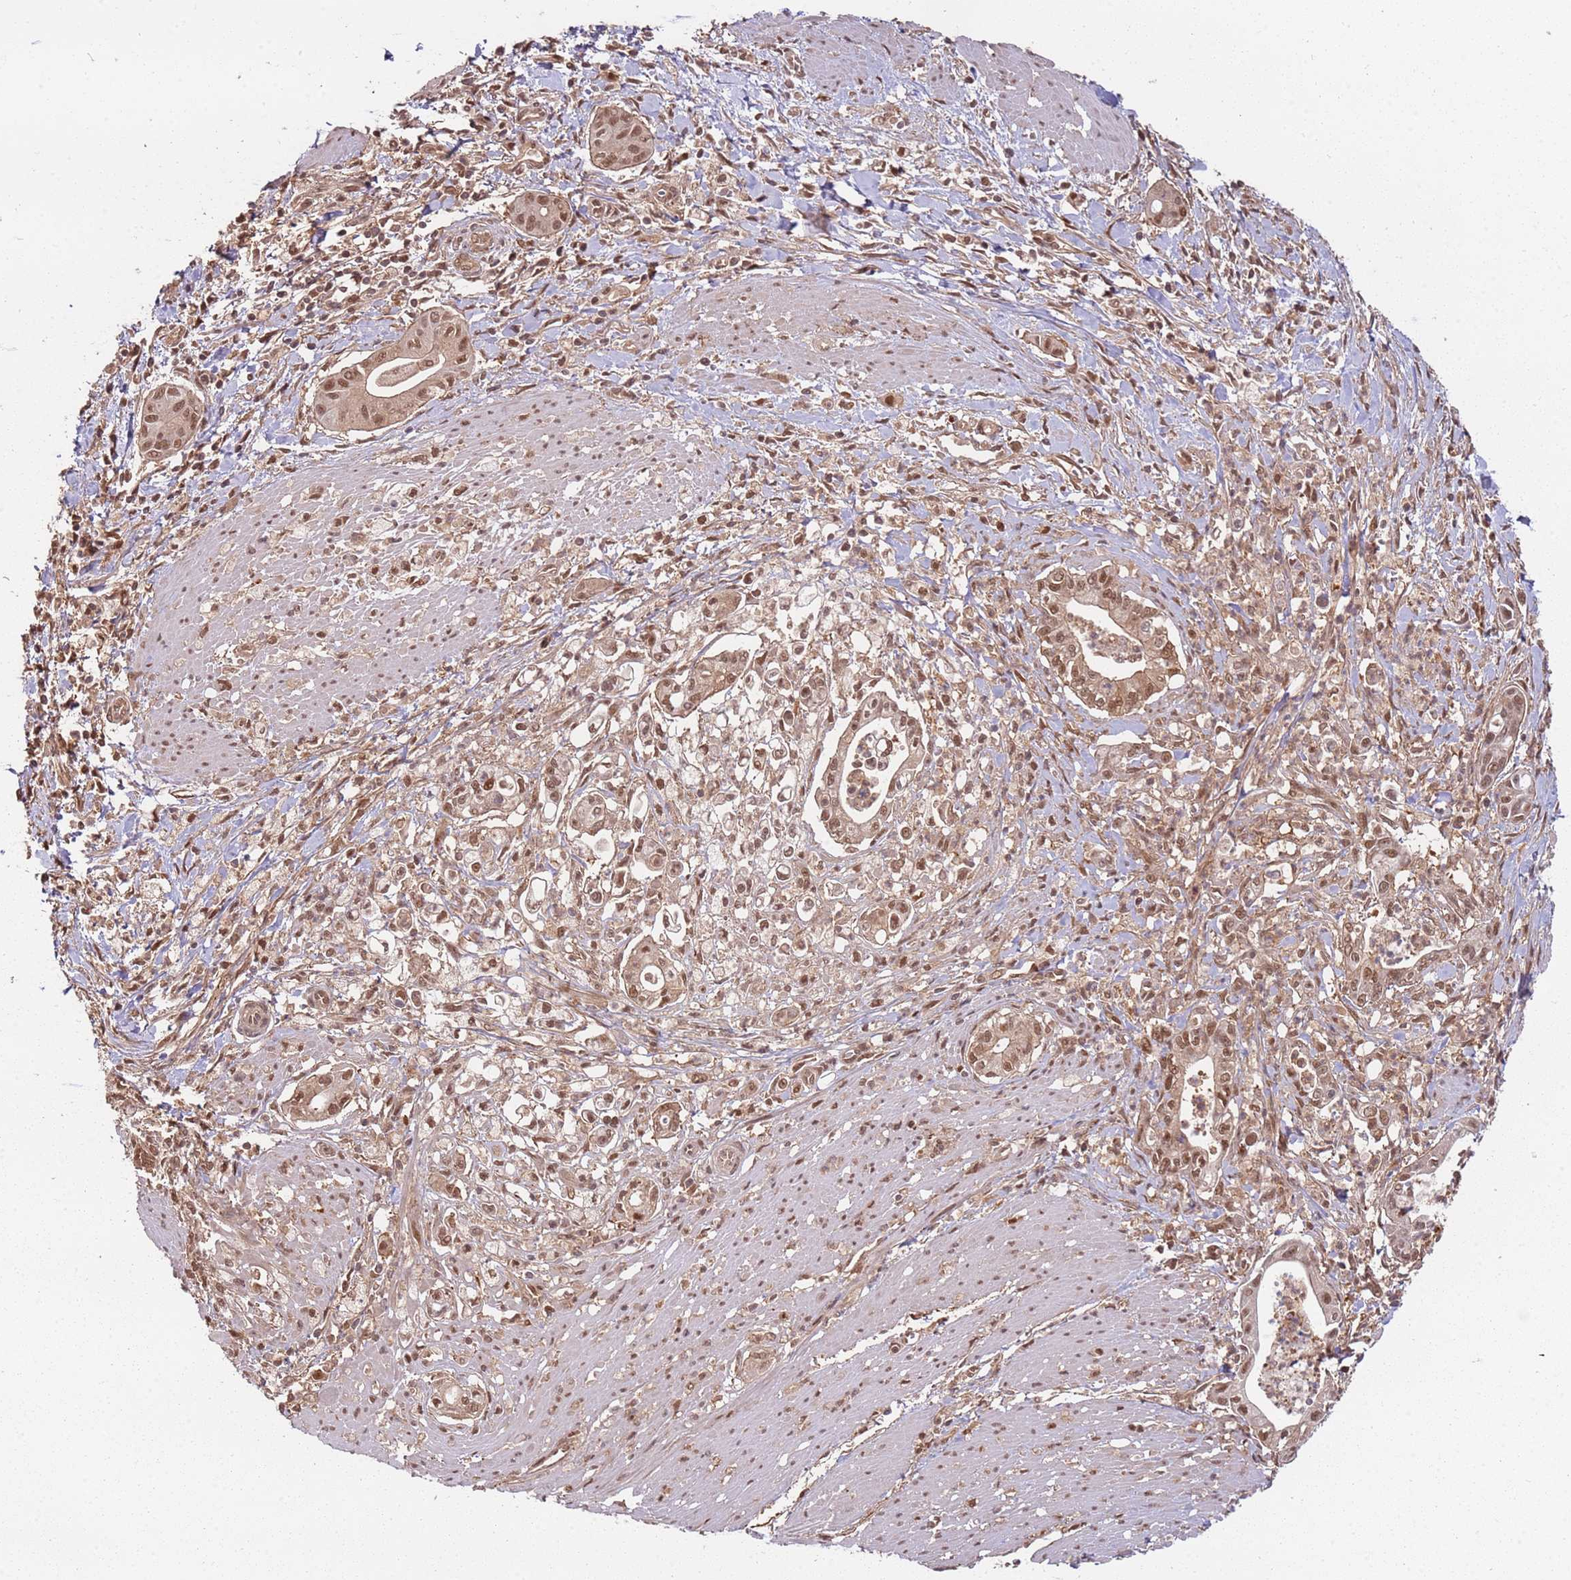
{"staining": {"intensity": "moderate", "quantity": ">75%", "location": "nuclear"}, "tissue": "pancreatic cancer", "cell_type": "Tumor cells", "image_type": "cancer", "snomed": [{"axis": "morphology", "description": "Adenocarcinoma, NOS"}, {"axis": "topography", "description": "Pancreas"}], "caption": "High-power microscopy captured an immunohistochemistry (IHC) image of pancreatic adenocarcinoma, revealing moderate nuclear staining in approximately >75% of tumor cells.", "gene": "PGLS", "patient": {"sex": "male", "age": 78}}